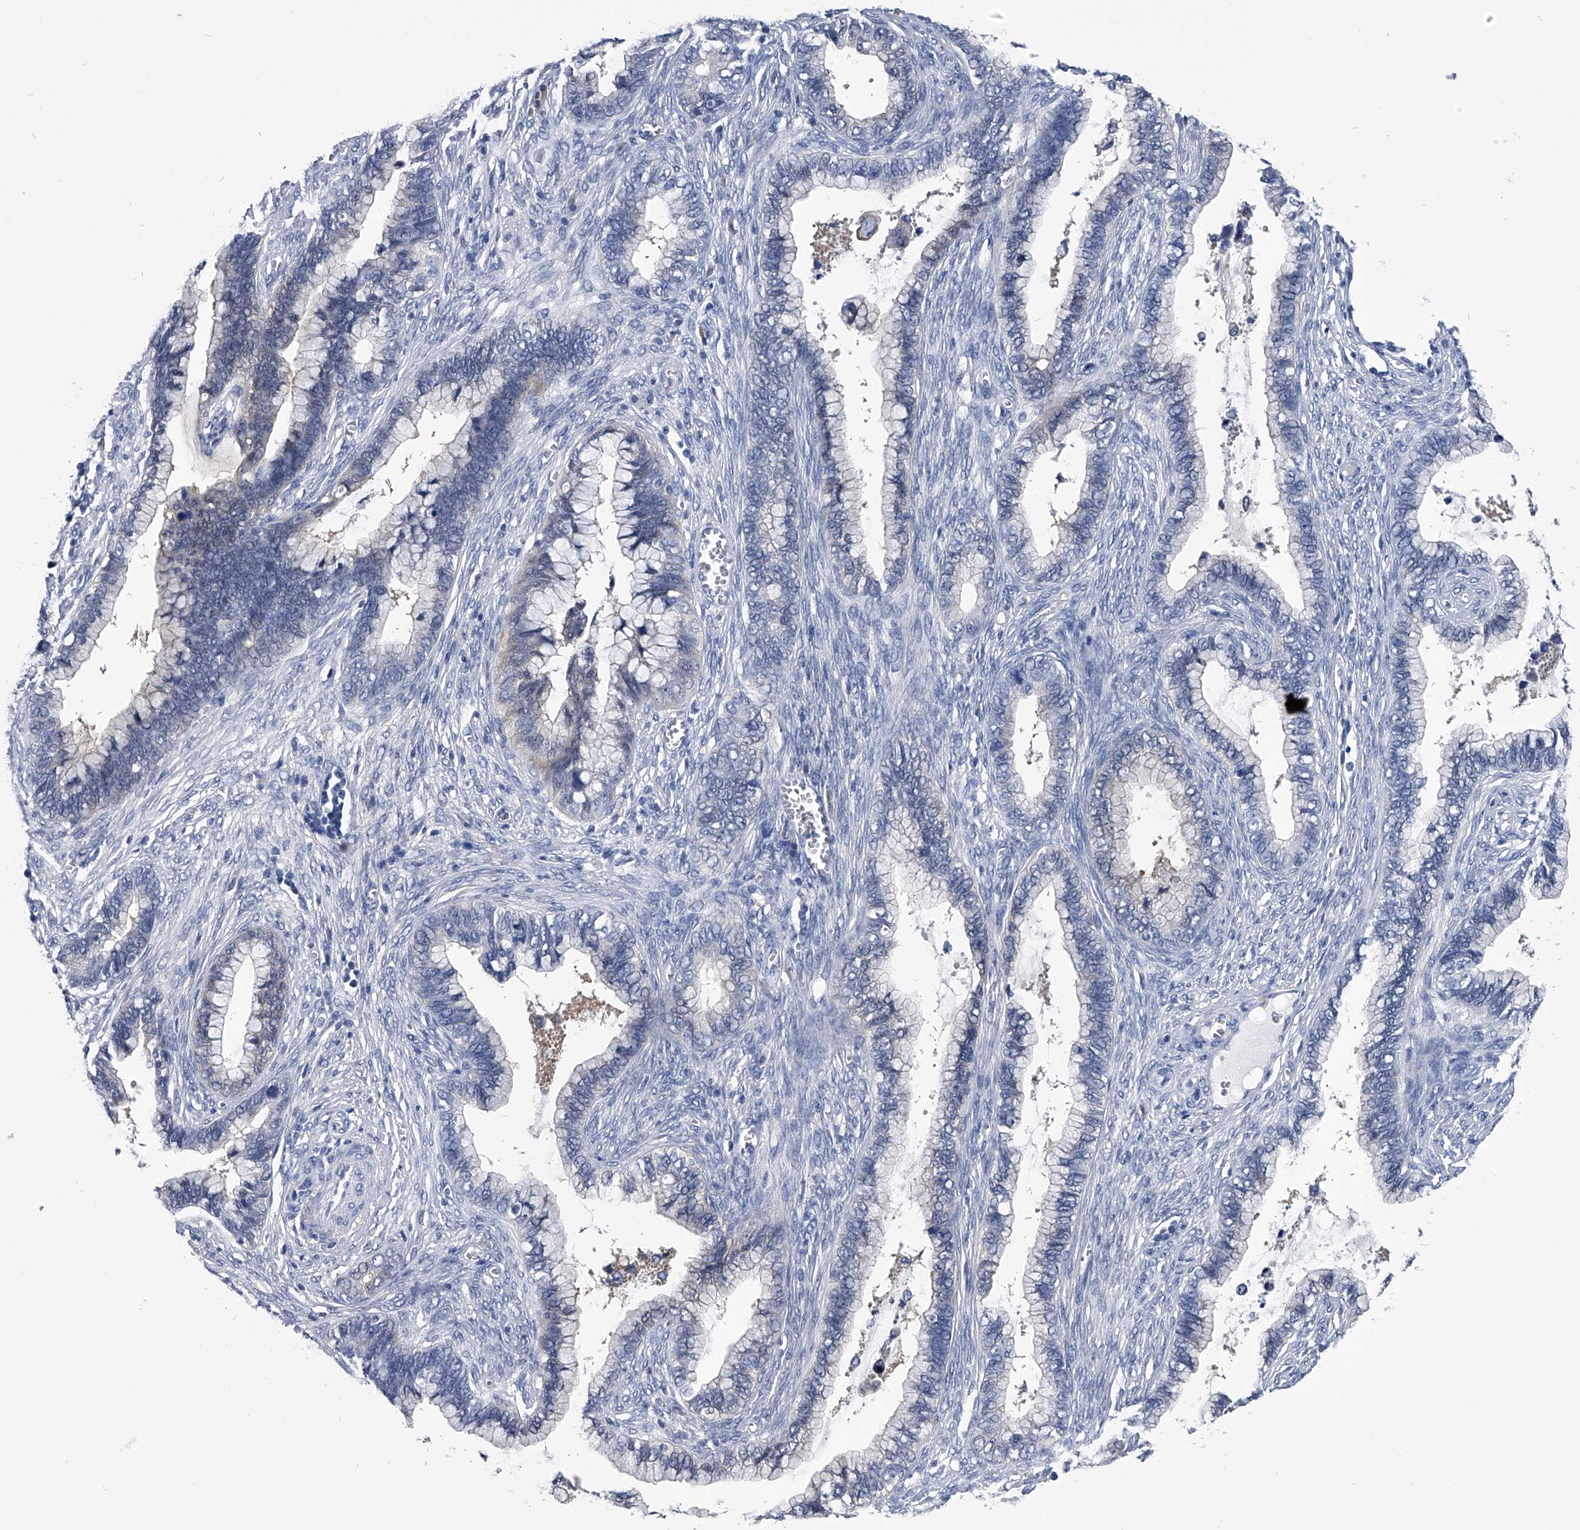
{"staining": {"intensity": "negative", "quantity": "none", "location": "none"}, "tissue": "cervical cancer", "cell_type": "Tumor cells", "image_type": "cancer", "snomed": [{"axis": "morphology", "description": "Adenocarcinoma, NOS"}, {"axis": "topography", "description": "Cervix"}], "caption": "This is an immunohistochemistry histopathology image of adenocarcinoma (cervical). There is no positivity in tumor cells.", "gene": "PDXK", "patient": {"sex": "female", "age": 44}}